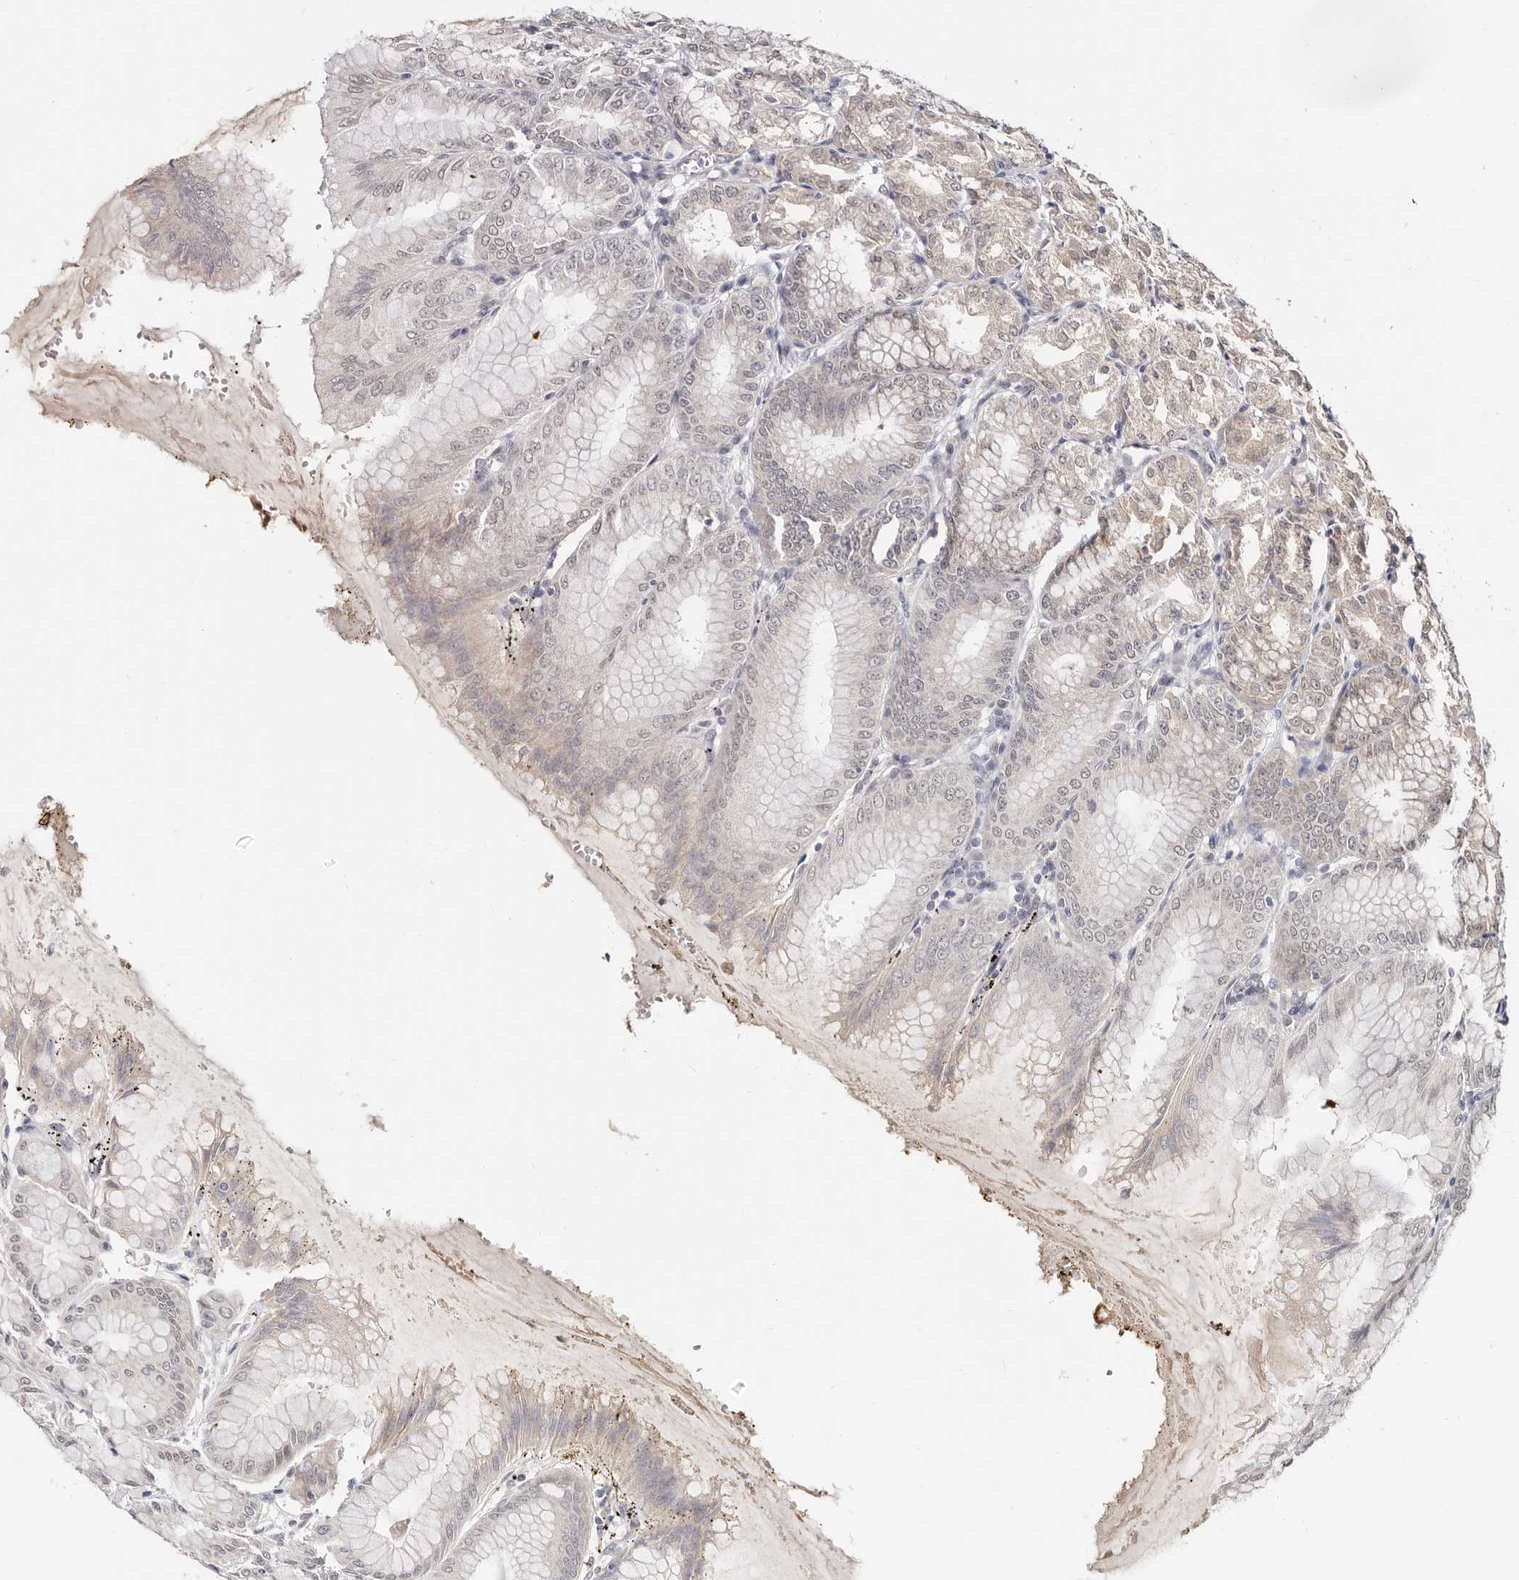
{"staining": {"intensity": "weak", "quantity": "25%-75%", "location": "cytoplasmic/membranous,nuclear"}, "tissue": "stomach", "cell_type": "Glandular cells", "image_type": "normal", "snomed": [{"axis": "morphology", "description": "Normal tissue, NOS"}, {"axis": "topography", "description": "Stomach, lower"}], "caption": "Immunohistochemistry image of normal stomach: stomach stained using immunohistochemistry (IHC) demonstrates low levels of weak protein expression localized specifically in the cytoplasmic/membranous,nuclear of glandular cells, appearing as a cytoplasmic/membranous,nuclear brown color.", "gene": "VIPAS39", "patient": {"sex": "male", "age": 71}}